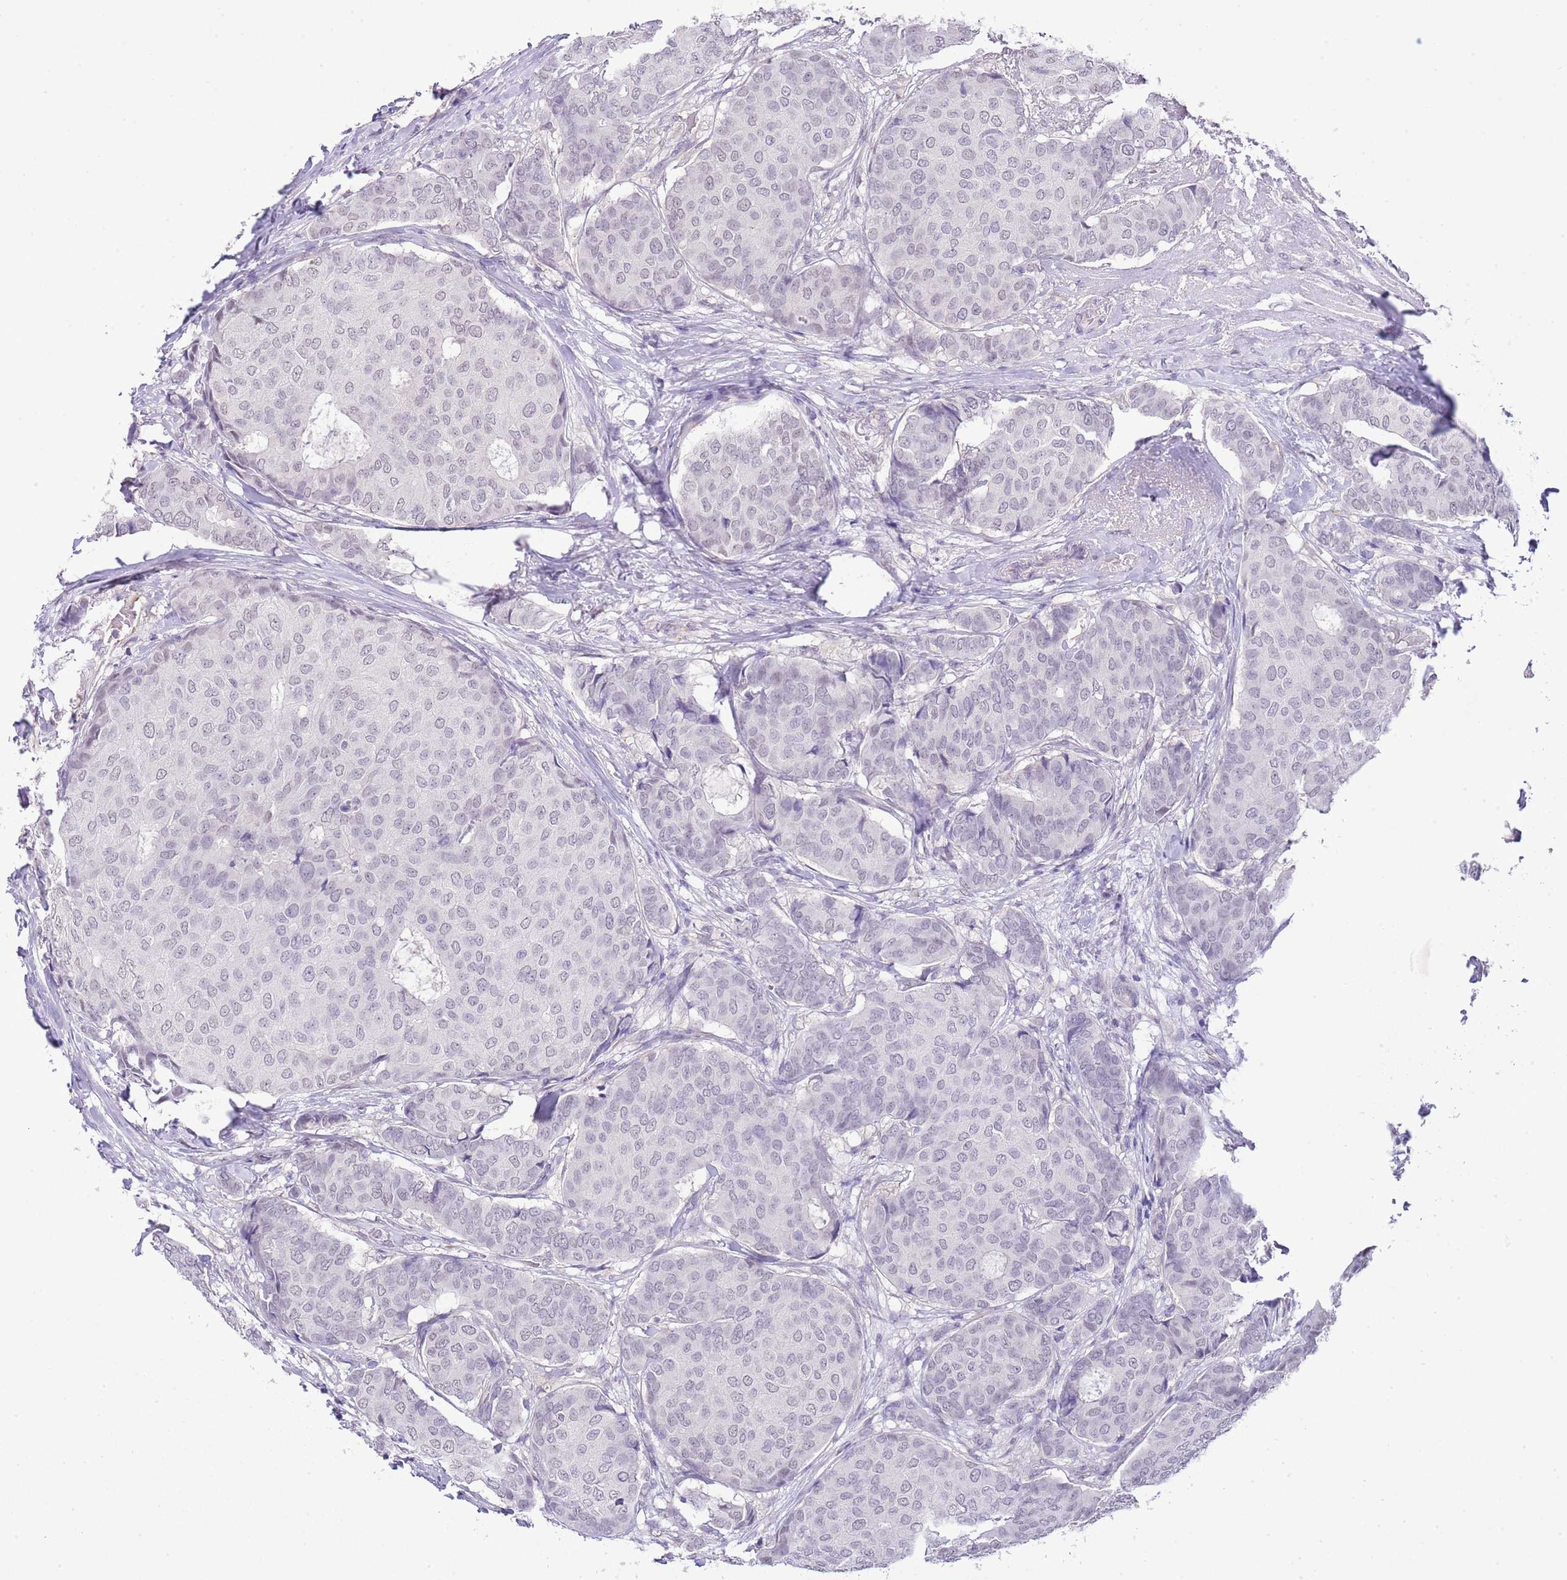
{"staining": {"intensity": "negative", "quantity": "none", "location": "none"}, "tissue": "breast cancer", "cell_type": "Tumor cells", "image_type": "cancer", "snomed": [{"axis": "morphology", "description": "Duct carcinoma"}, {"axis": "topography", "description": "Breast"}], "caption": "The histopathology image shows no significant staining in tumor cells of infiltrating ductal carcinoma (breast).", "gene": "MIDN", "patient": {"sex": "female", "age": 75}}